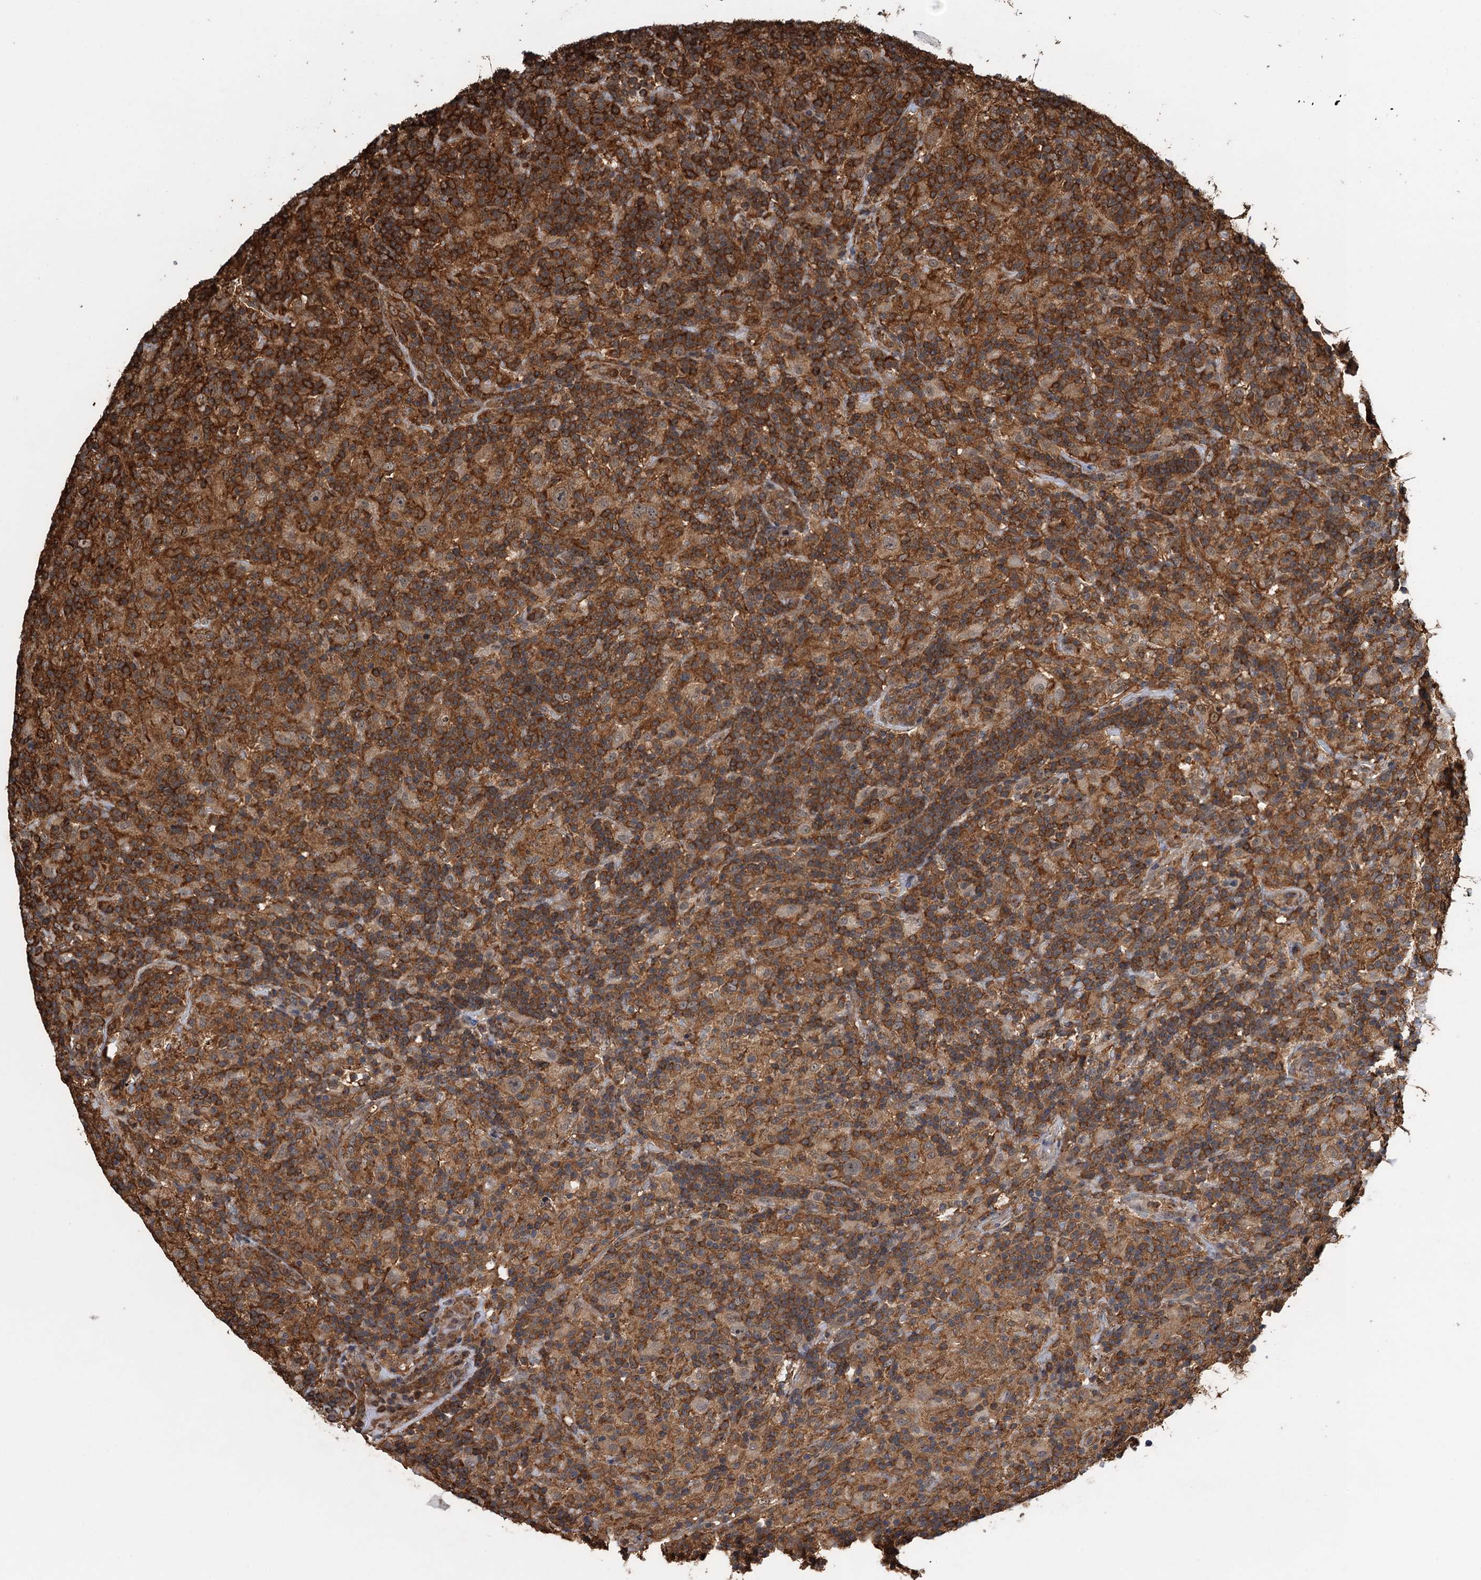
{"staining": {"intensity": "weak", "quantity": "25%-75%", "location": "cytoplasmic/membranous"}, "tissue": "lymphoma", "cell_type": "Tumor cells", "image_type": "cancer", "snomed": [{"axis": "morphology", "description": "Hodgkin's disease, NOS"}, {"axis": "topography", "description": "Lymph node"}], "caption": "An immunohistochemistry (IHC) image of neoplastic tissue is shown. Protein staining in brown labels weak cytoplasmic/membranous positivity in lymphoma within tumor cells. The protein of interest is shown in brown color, while the nuclei are stained blue.", "gene": "WHAMM", "patient": {"sex": "male", "age": 70}}